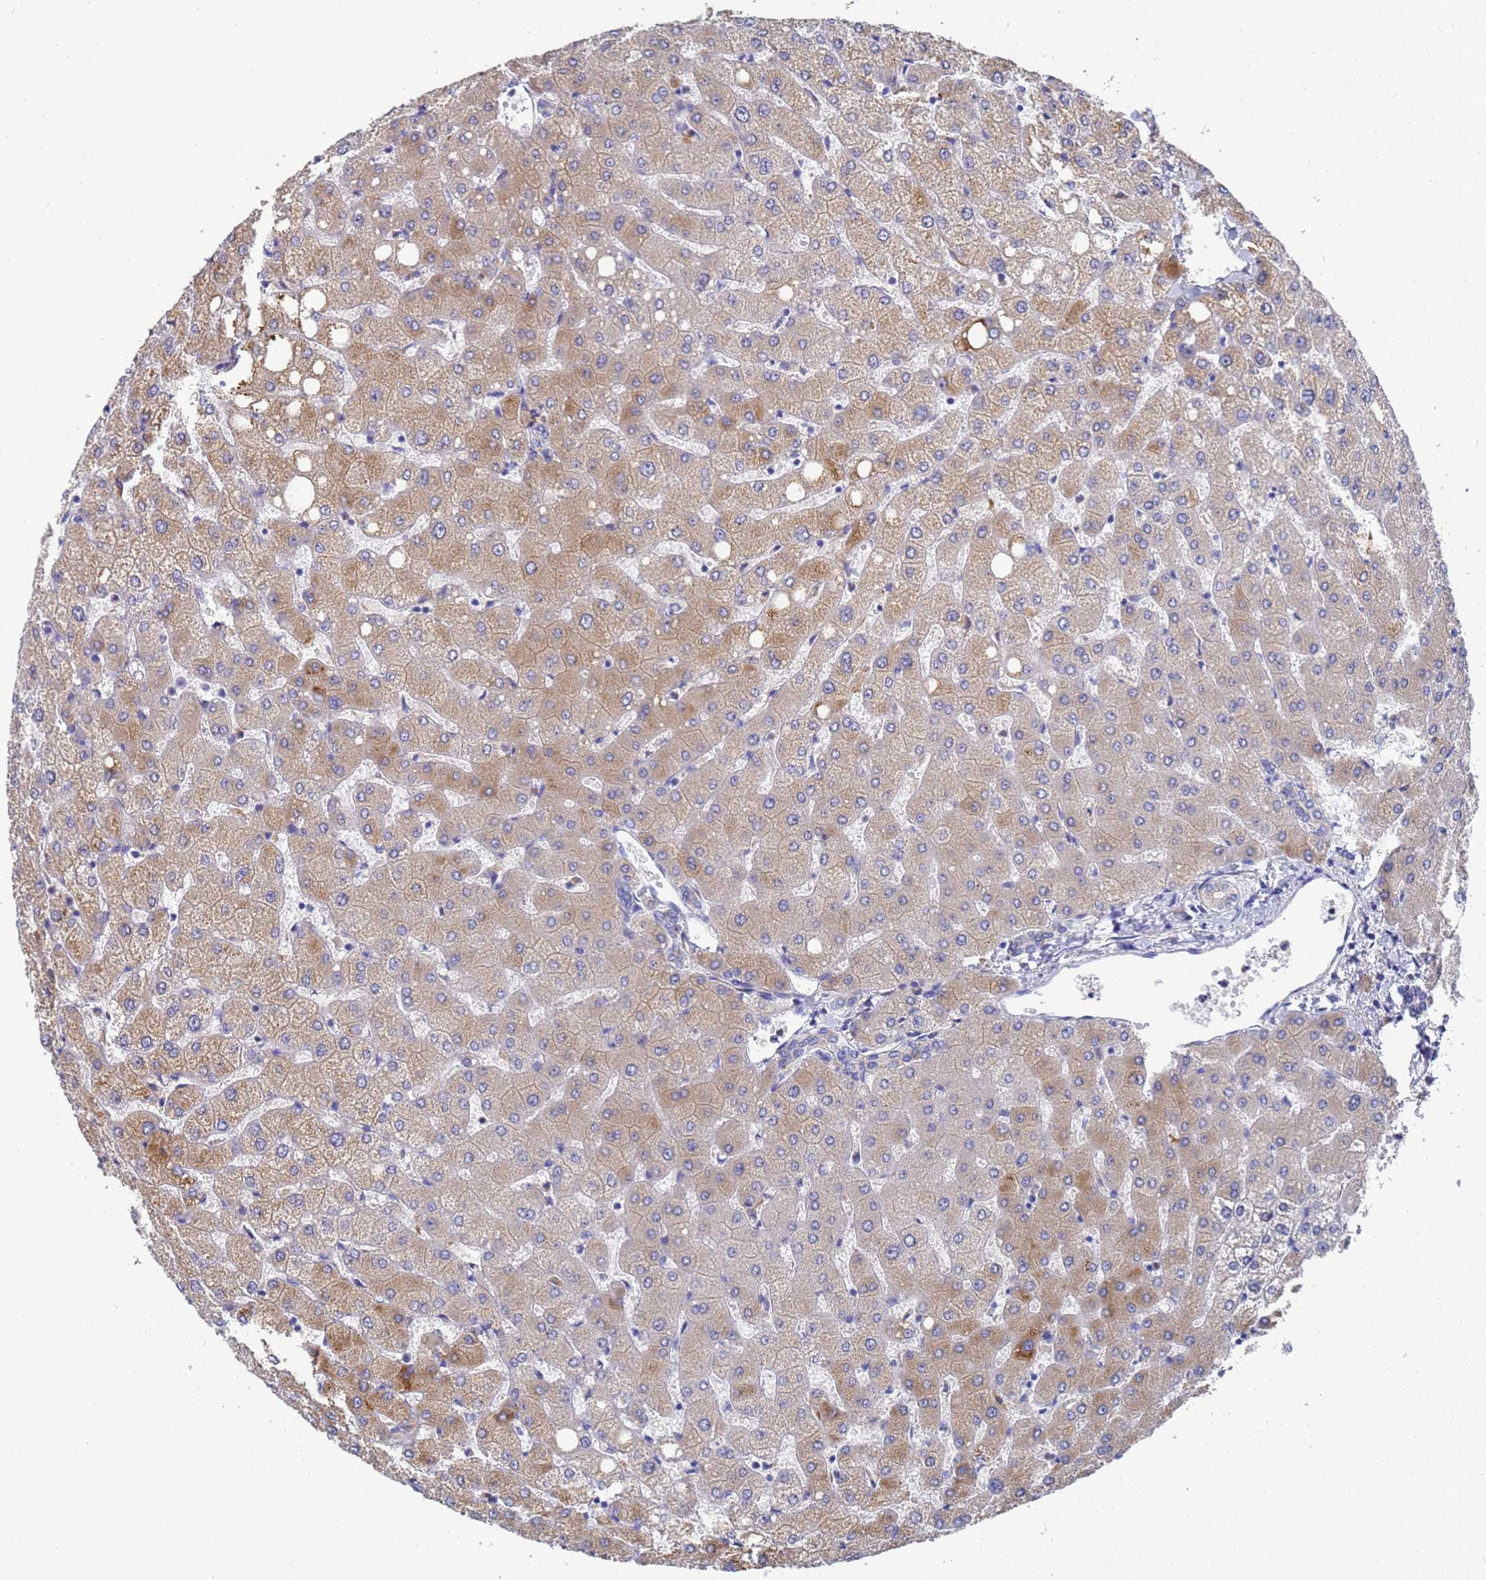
{"staining": {"intensity": "negative", "quantity": "none", "location": "none"}, "tissue": "liver", "cell_type": "Cholangiocytes", "image_type": "normal", "snomed": [{"axis": "morphology", "description": "Normal tissue, NOS"}, {"axis": "topography", "description": "Liver"}], "caption": "Liver stained for a protein using immunohistochemistry (IHC) demonstrates no expression cholangiocytes.", "gene": "SYT13", "patient": {"sex": "female", "age": 54}}